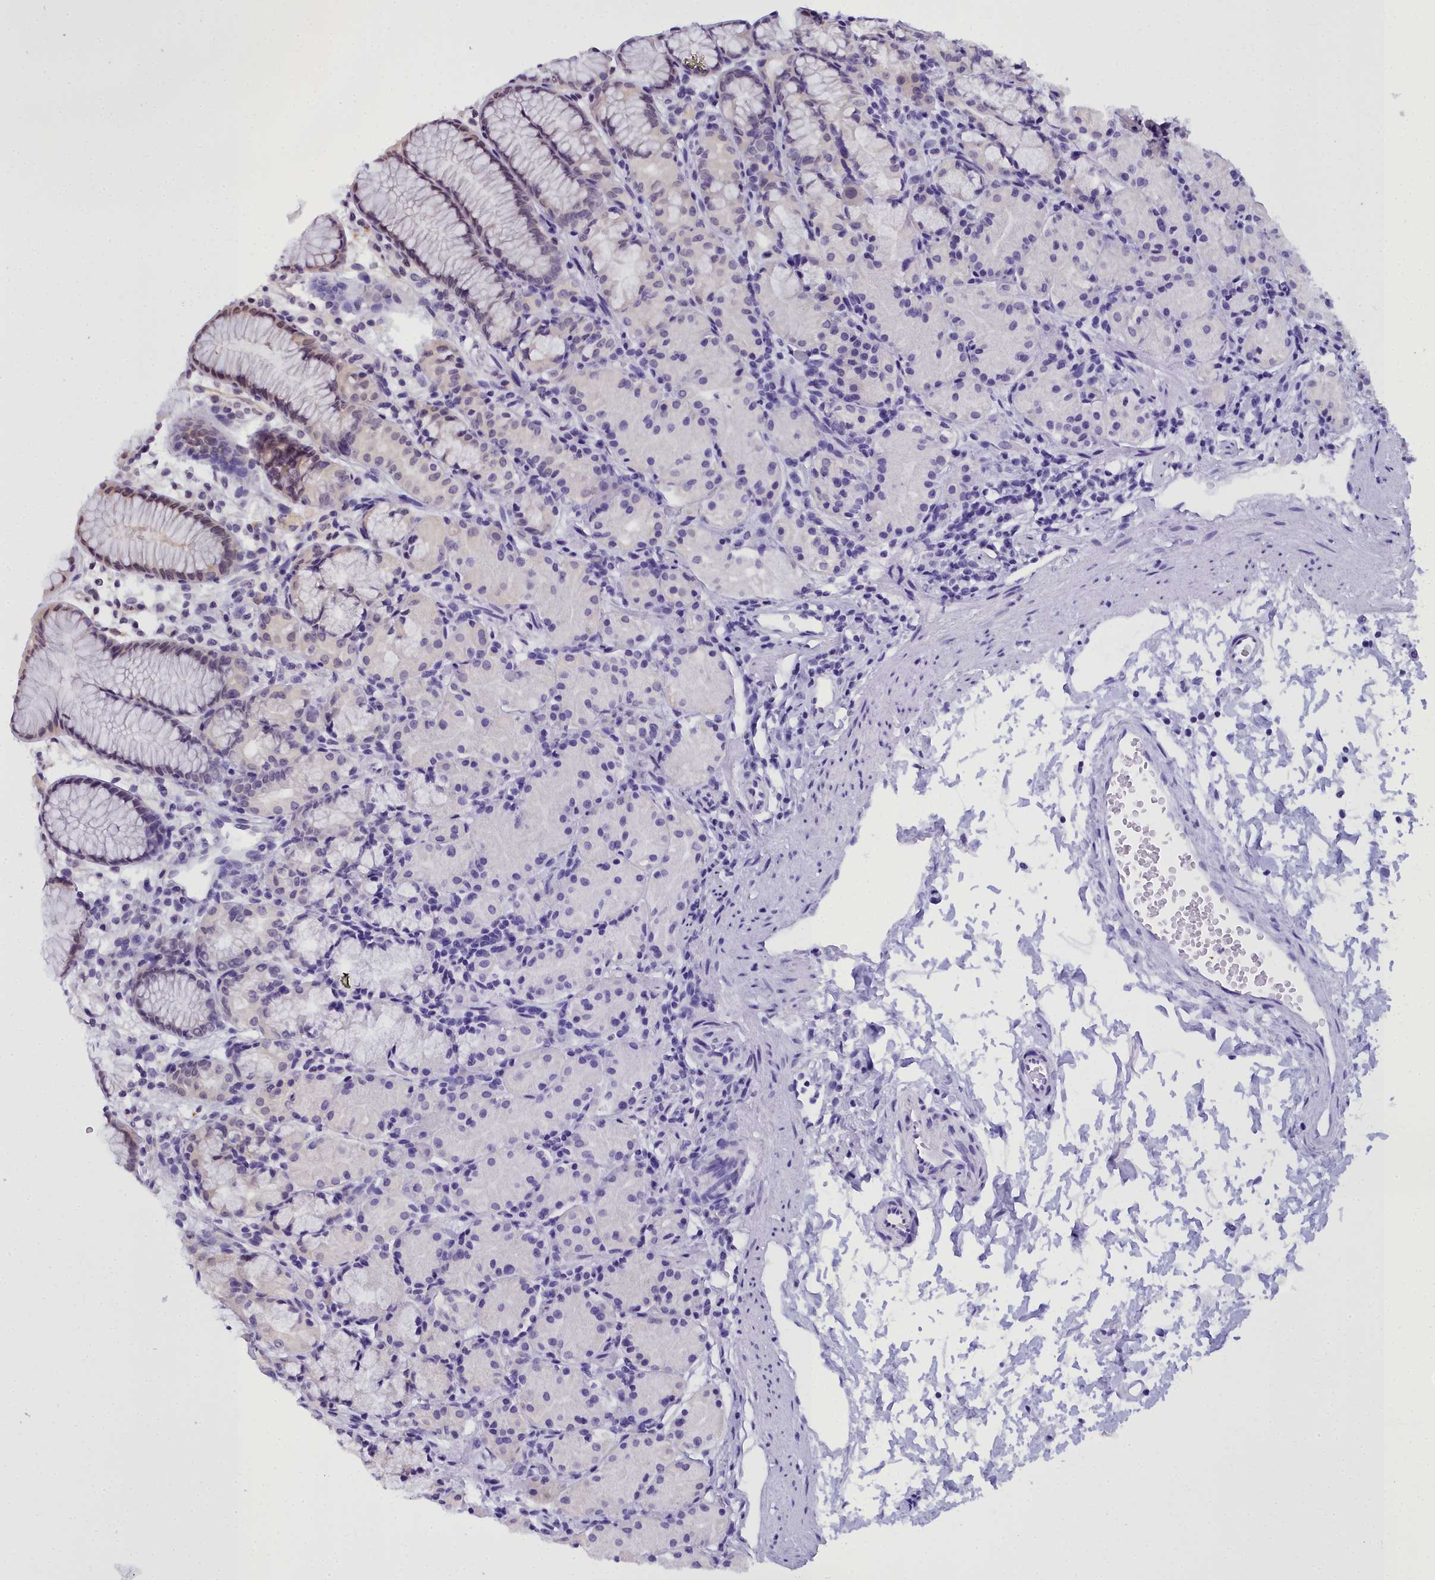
{"staining": {"intensity": "weak", "quantity": "<25%", "location": "nuclear"}, "tissue": "stomach", "cell_type": "Glandular cells", "image_type": "normal", "snomed": [{"axis": "morphology", "description": "Normal tissue, NOS"}, {"axis": "topography", "description": "Stomach, upper"}], "caption": "The photomicrograph exhibits no staining of glandular cells in unremarkable stomach. The staining was performed using DAB to visualize the protein expression in brown, while the nuclei were stained in blue with hematoxylin (Magnification: 20x).", "gene": "GLYATL3", "patient": {"sex": "male", "age": 47}}